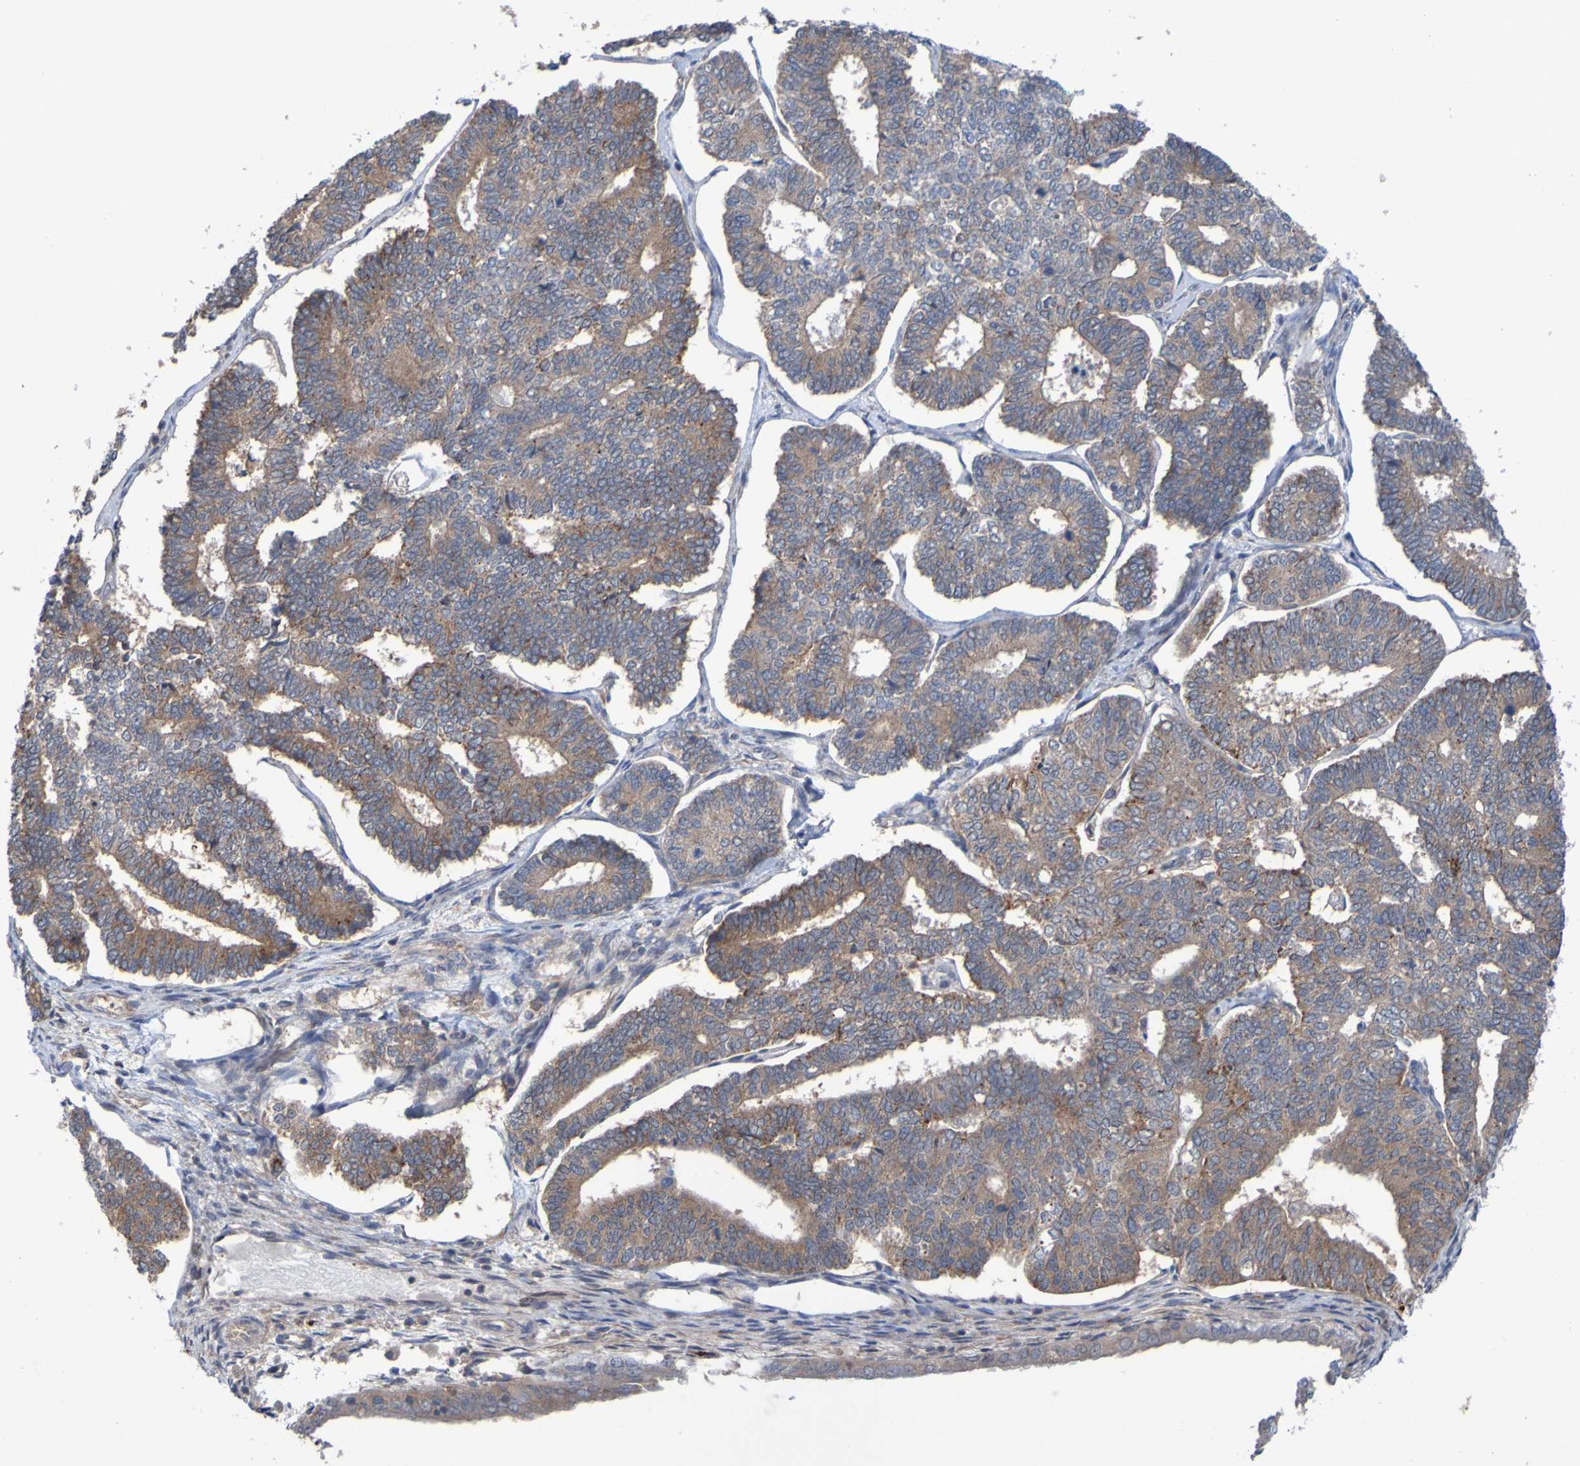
{"staining": {"intensity": "moderate", "quantity": ">75%", "location": "cytoplasmic/membranous"}, "tissue": "endometrial cancer", "cell_type": "Tumor cells", "image_type": "cancer", "snomed": [{"axis": "morphology", "description": "Adenocarcinoma, NOS"}, {"axis": "topography", "description": "Endometrium"}], "caption": "Adenocarcinoma (endometrial) was stained to show a protein in brown. There is medium levels of moderate cytoplasmic/membranous positivity in about >75% of tumor cells.", "gene": "SDK1", "patient": {"sex": "female", "age": 70}}